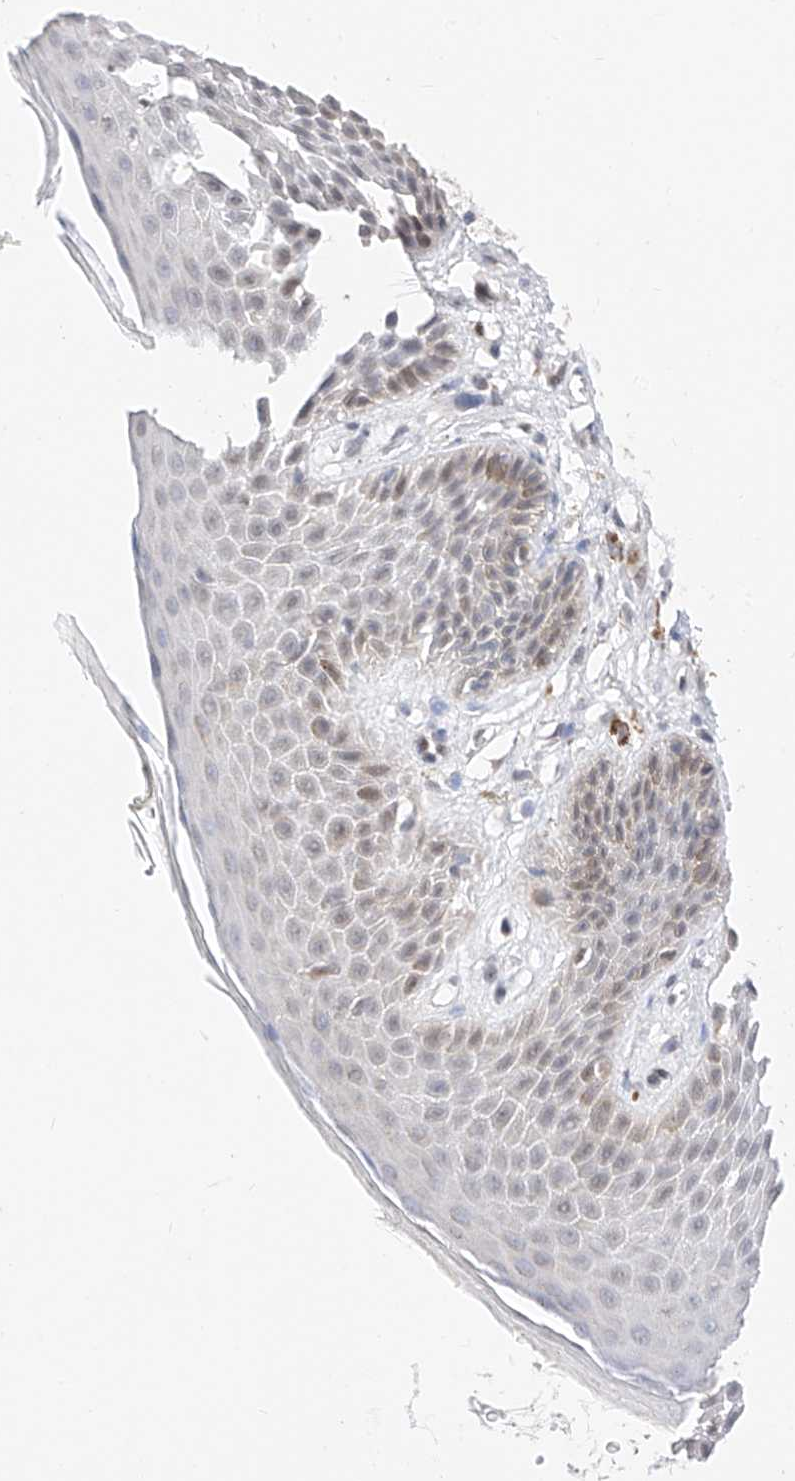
{"staining": {"intensity": "weak", "quantity": "<25%", "location": "cytoplasmic/membranous,nuclear"}, "tissue": "skin", "cell_type": "Epidermal cells", "image_type": "normal", "snomed": [{"axis": "morphology", "description": "Normal tissue, NOS"}, {"axis": "topography", "description": "Anal"}], "caption": "IHC micrograph of unremarkable human skin stained for a protein (brown), which exhibits no positivity in epidermal cells. Brightfield microscopy of immunohistochemistry stained with DAB (brown) and hematoxylin (blue), captured at high magnification.", "gene": "KCNJ1", "patient": {"sex": "male", "age": 74}}